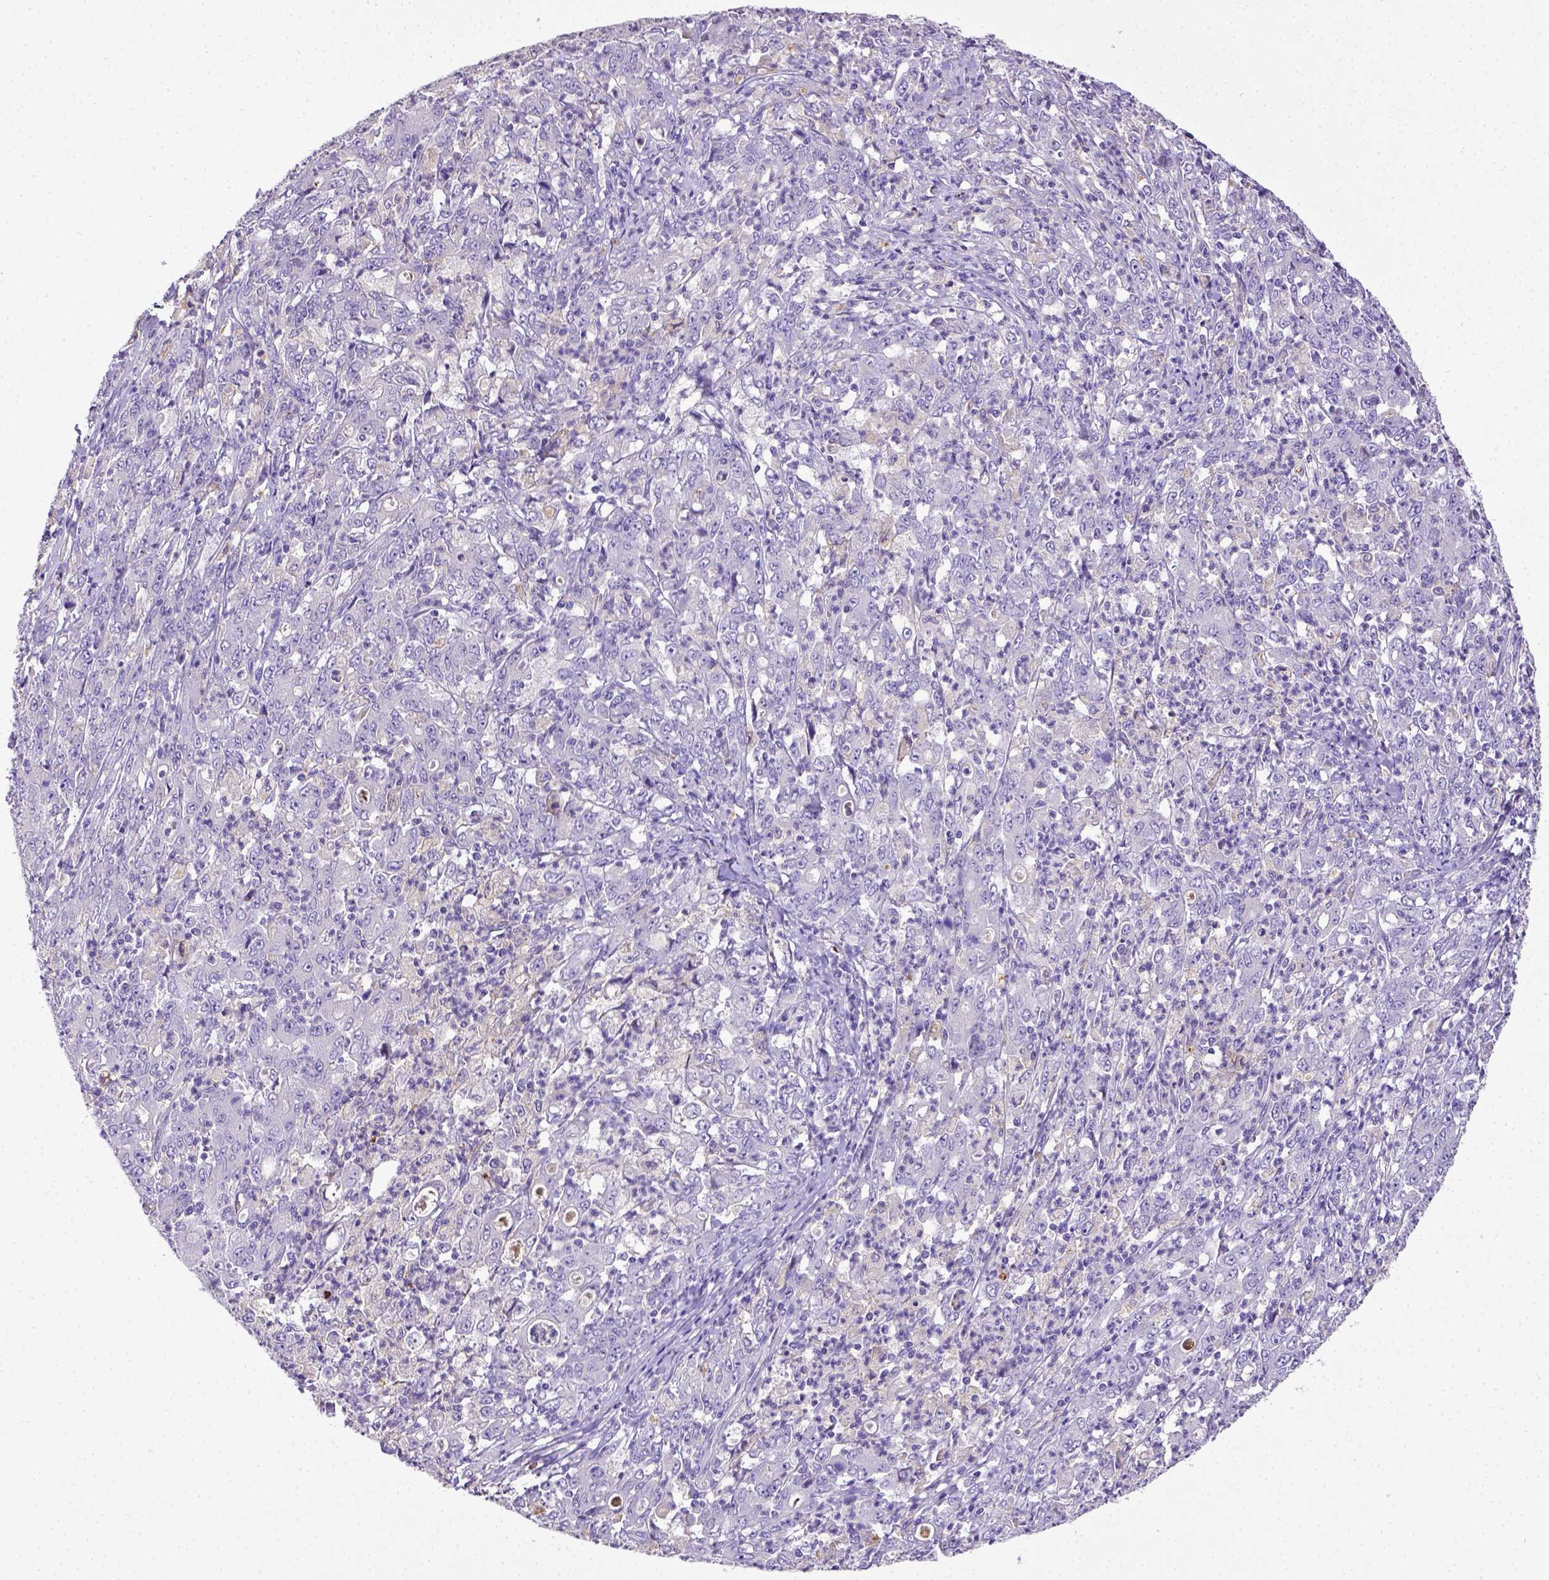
{"staining": {"intensity": "negative", "quantity": "none", "location": "none"}, "tissue": "stomach cancer", "cell_type": "Tumor cells", "image_type": "cancer", "snomed": [{"axis": "morphology", "description": "Adenocarcinoma, NOS"}, {"axis": "topography", "description": "Stomach, lower"}], "caption": "Immunohistochemical staining of human stomach cancer reveals no significant staining in tumor cells.", "gene": "CD40", "patient": {"sex": "female", "age": 71}}